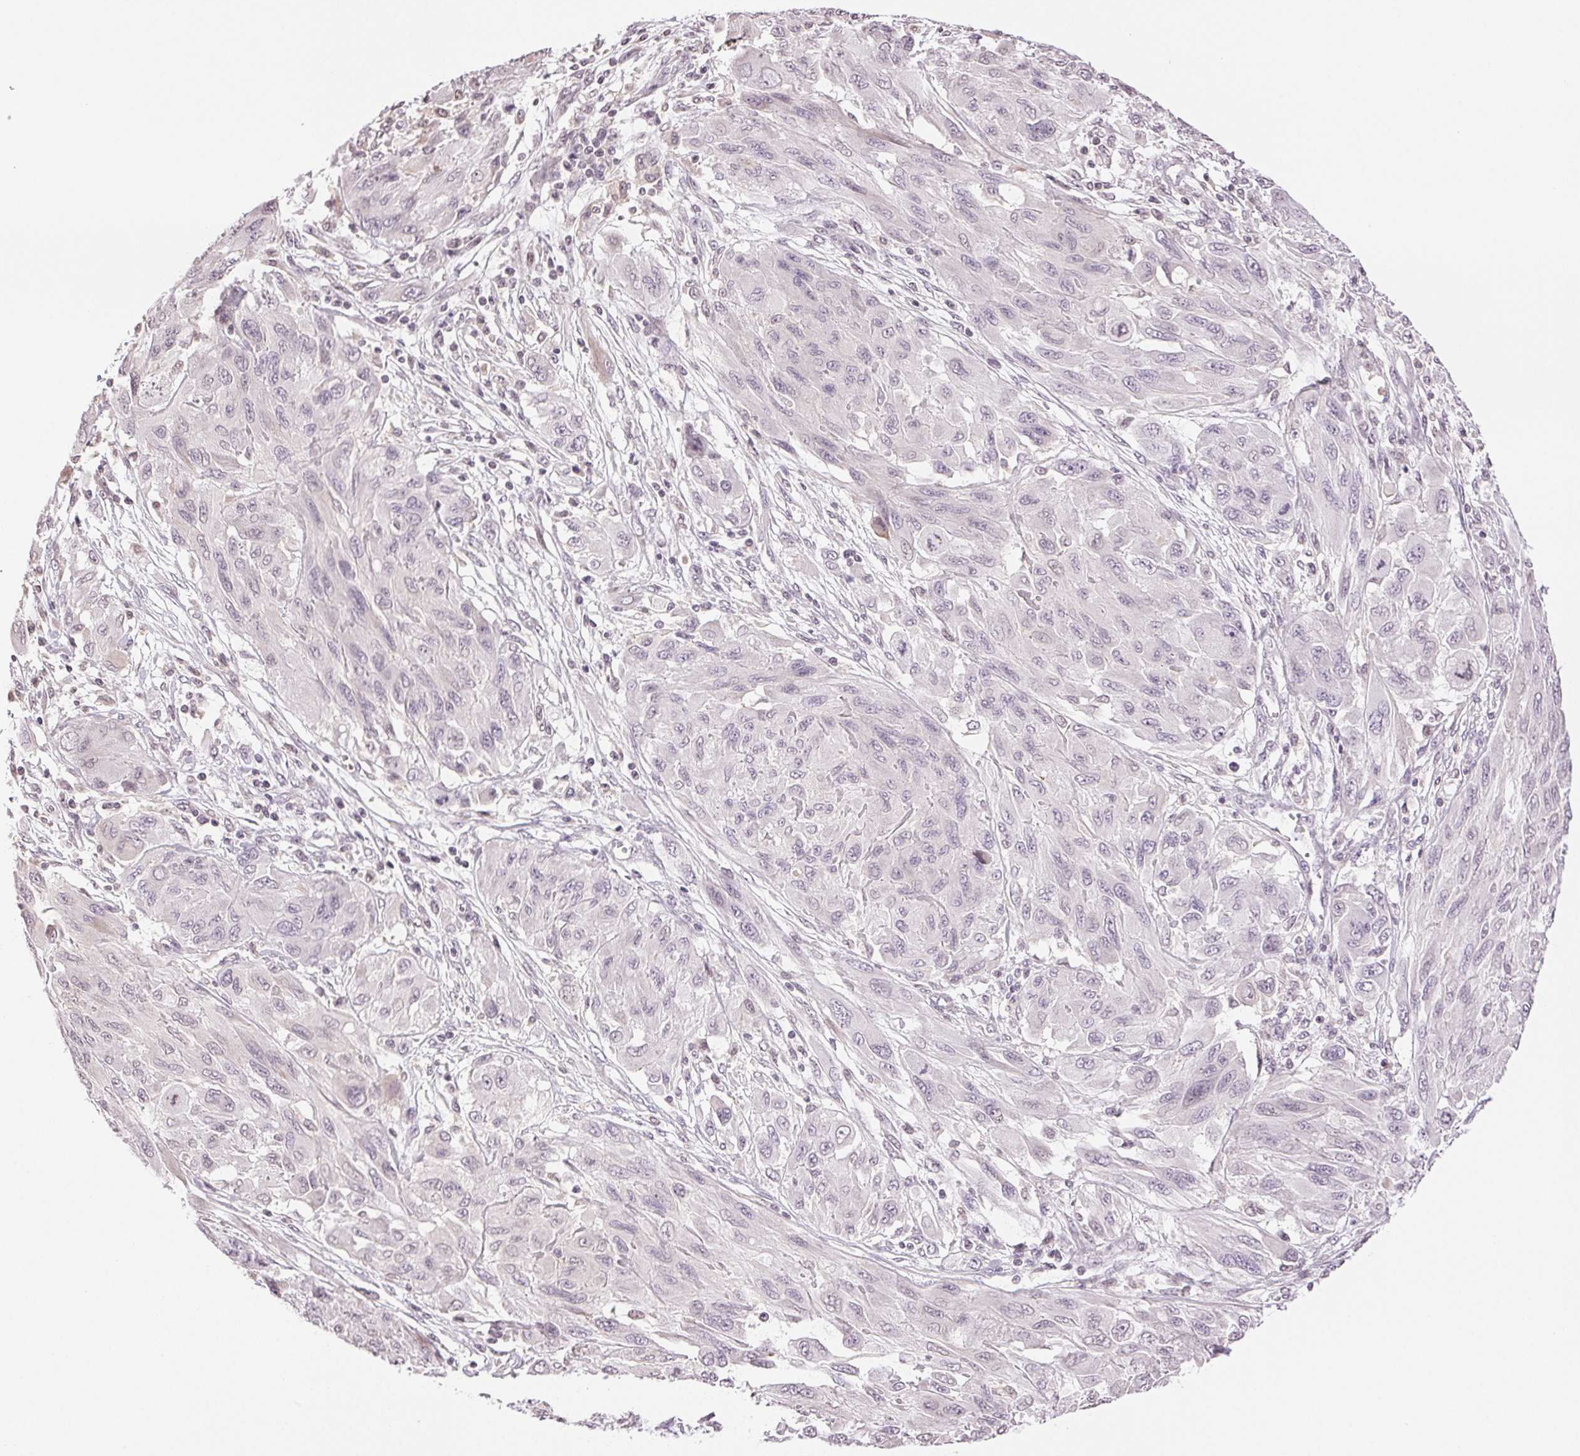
{"staining": {"intensity": "negative", "quantity": "none", "location": "none"}, "tissue": "melanoma", "cell_type": "Tumor cells", "image_type": "cancer", "snomed": [{"axis": "morphology", "description": "Malignant melanoma, NOS"}, {"axis": "topography", "description": "Skin"}], "caption": "An image of human melanoma is negative for staining in tumor cells. (DAB (3,3'-diaminobenzidine) immunohistochemistry (IHC) with hematoxylin counter stain).", "gene": "TNNT3", "patient": {"sex": "female", "age": 91}}